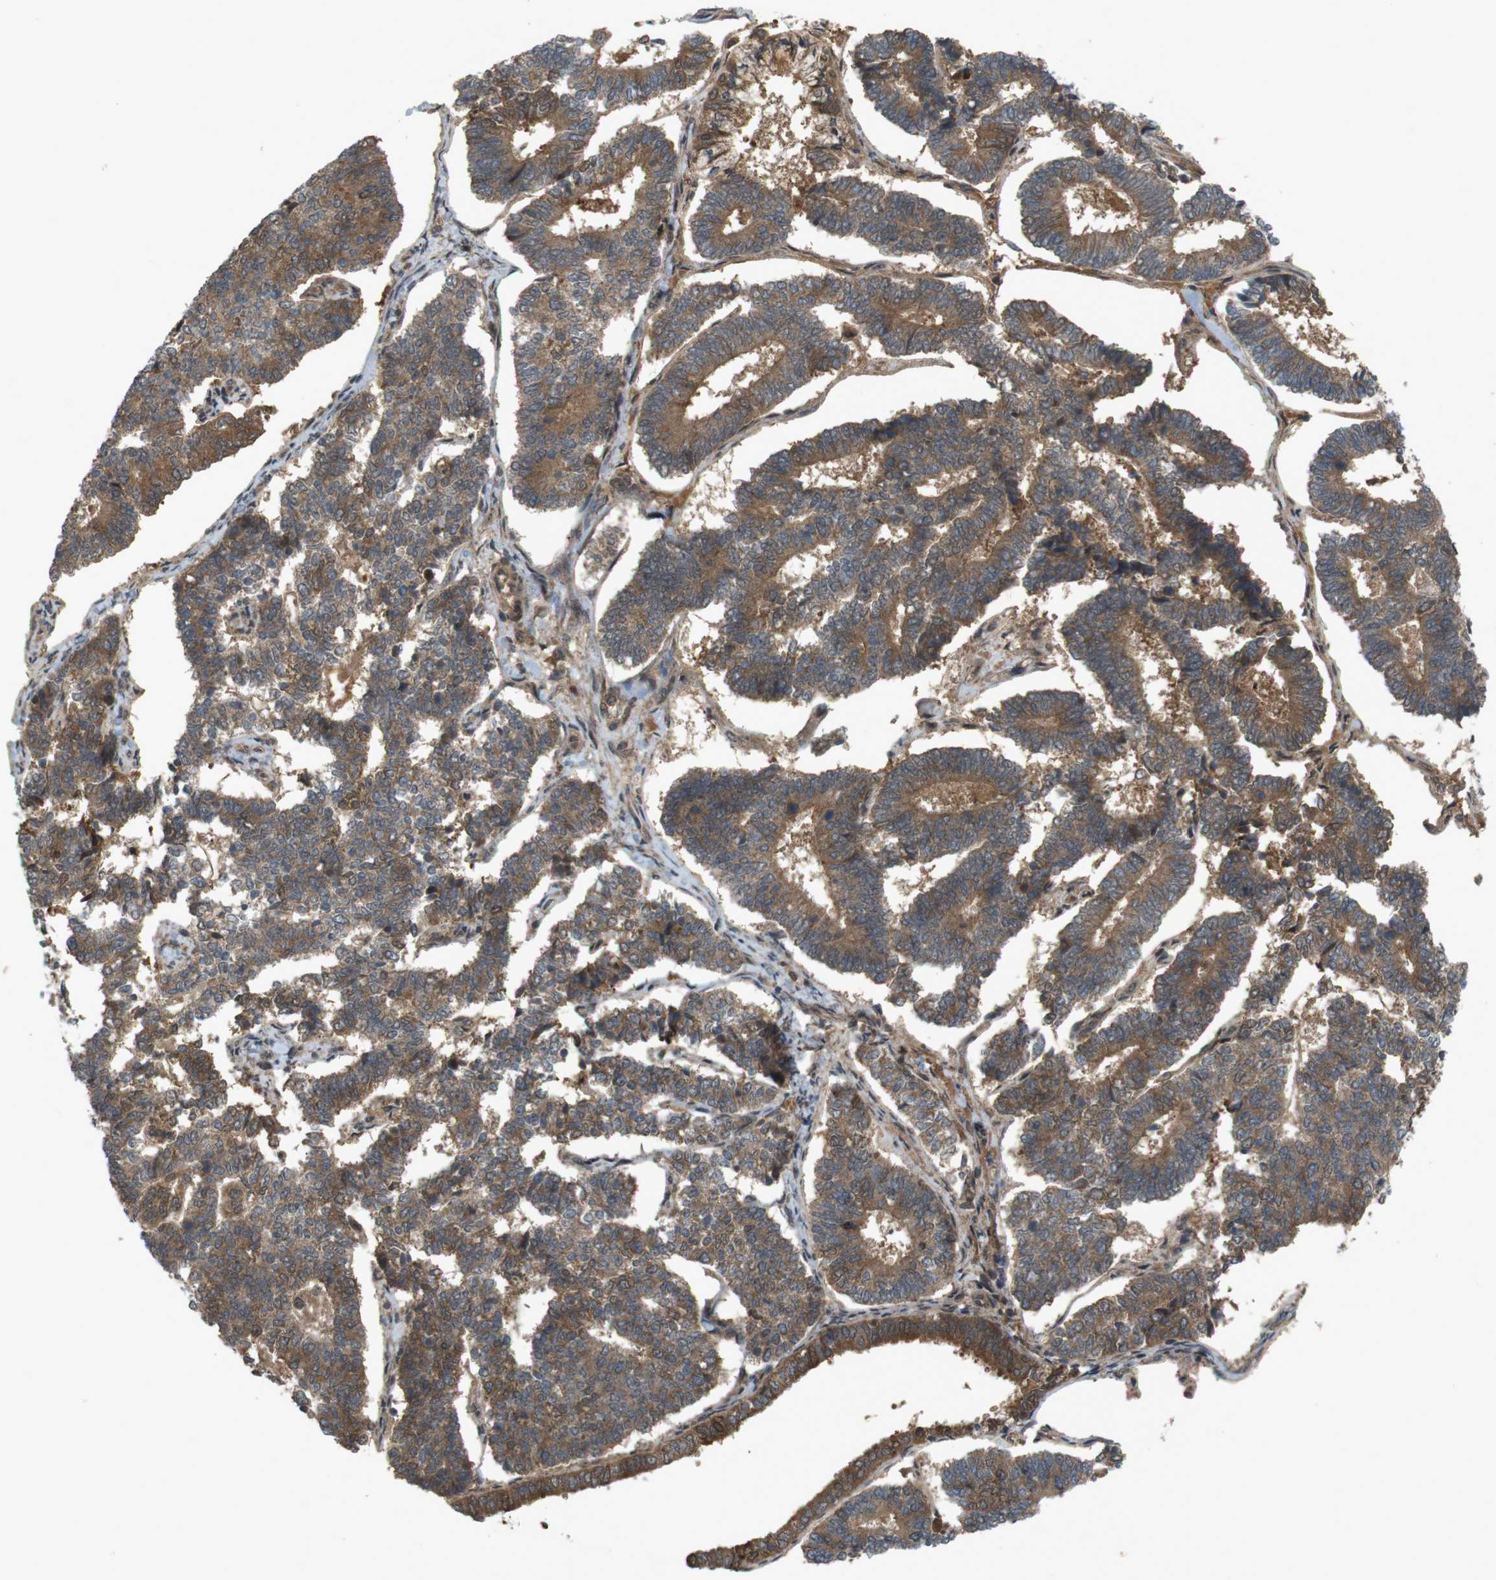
{"staining": {"intensity": "moderate", "quantity": ">75%", "location": "cytoplasmic/membranous"}, "tissue": "endometrial cancer", "cell_type": "Tumor cells", "image_type": "cancer", "snomed": [{"axis": "morphology", "description": "Adenocarcinoma, NOS"}, {"axis": "topography", "description": "Endometrium"}], "caption": "Immunohistochemical staining of adenocarcinoma (endometrial) shows moderate cytoplasmic/membranous protein positivity in about >75% of tumor cells.", "gene": "NFKBIE", "patient": {"sex": "female", "age": 70}}